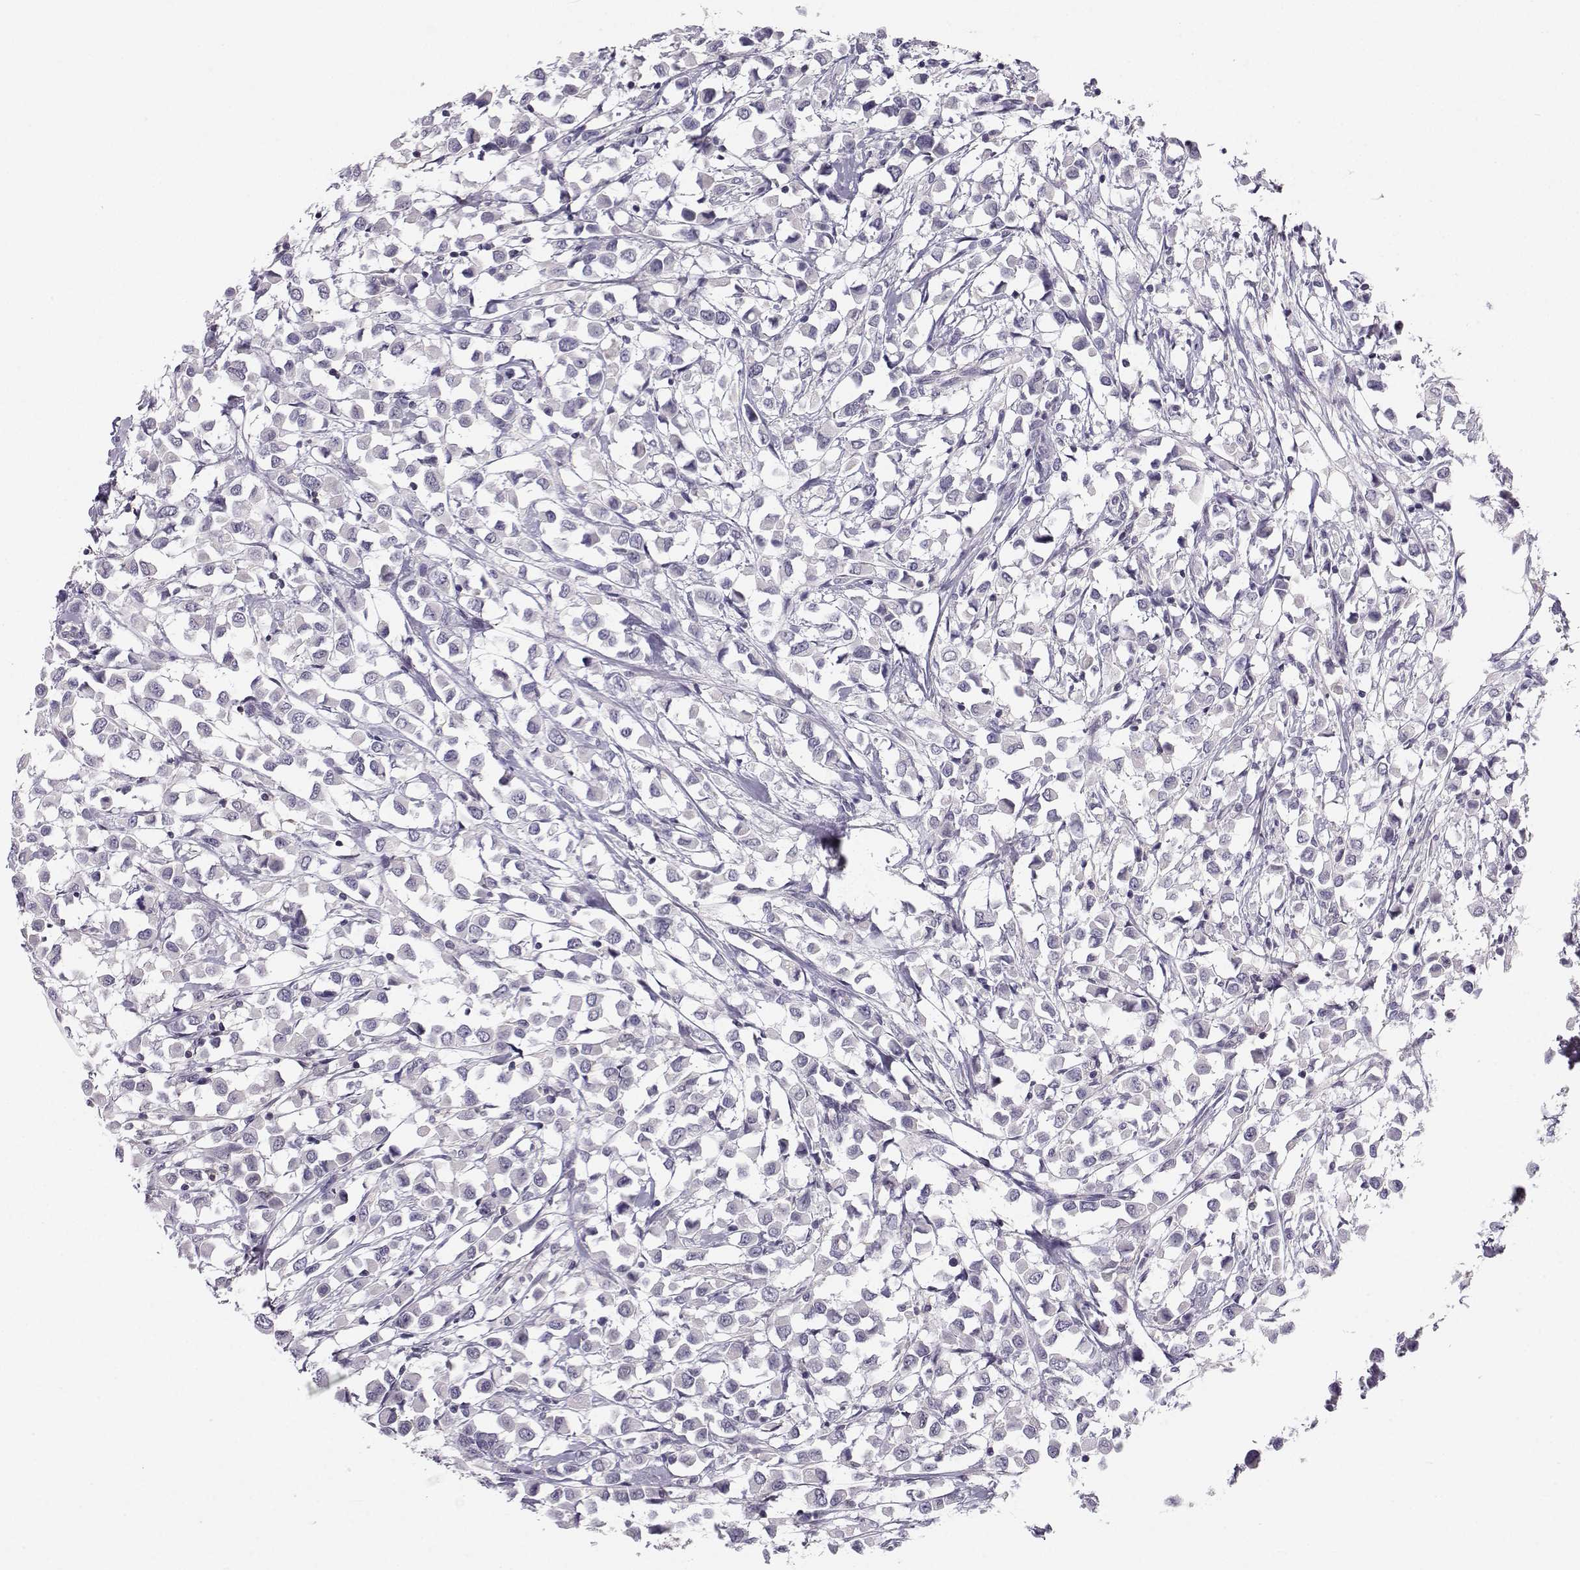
{"staining": {"intensity": "negative", "quantity": "none", "location": "none"}, "tissue": "breast cancer", "cell_type": "Tumor cells", "image_type": "cancer", "snomed": [{"axis": "morphology", "description": "Duct carcinoma"}, {"axis": "topography", "description": "Breast"}], "caption": "Immunohistochemistry (IHC) image of neoplastic tissue: breast cancer (intraductal carcinoma) stained with DAB exhibits no significant protein positivity in tumor cells. (IHC, brightfield microscopy, high magnification).", "gene": "MROH7", "patient": {"sex": "female", "age": 61}}